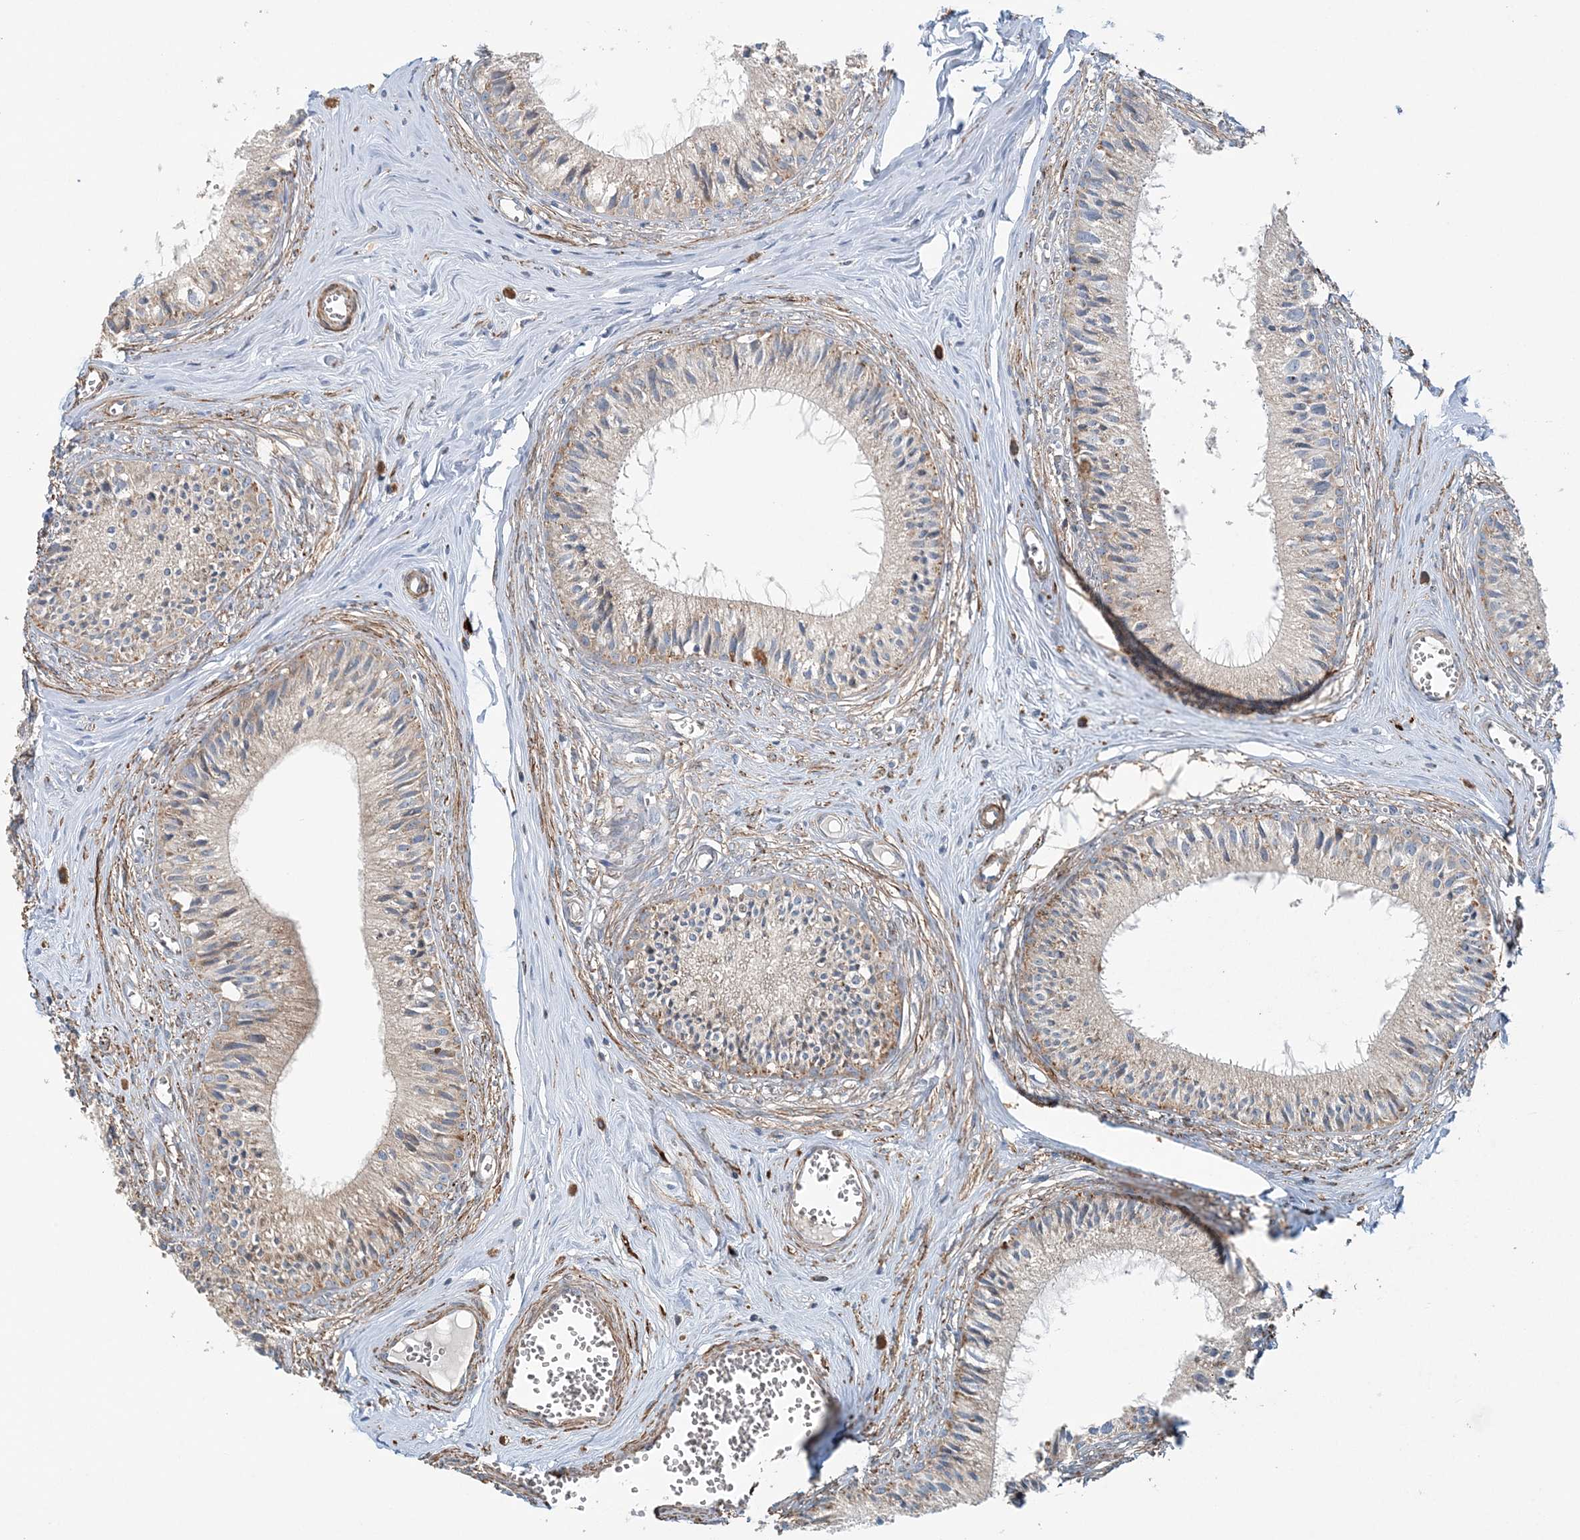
{"staining": {"intensity": "moderate", "quantity": "<25%", "location": "cytoplasmic/membranous"}, "tissue": "epididymis", "cell_type": "Glandular cells", "image_type": "normal", "snomed": [{"axis": "morphology", "description": "Normal tissue, NOS"}, {"axis": "topography", "description": "Epididymis"}], "caption": "Moderate cytoplasmic/membranous staining is appreciated in approximately <25% of glandular cells in unremarkable epididymis. The protein of interest is shown in brown color, while the nuclei are stained blue.", "gene": "TTI1", "patient": {"sex": "male", "age": 36}}